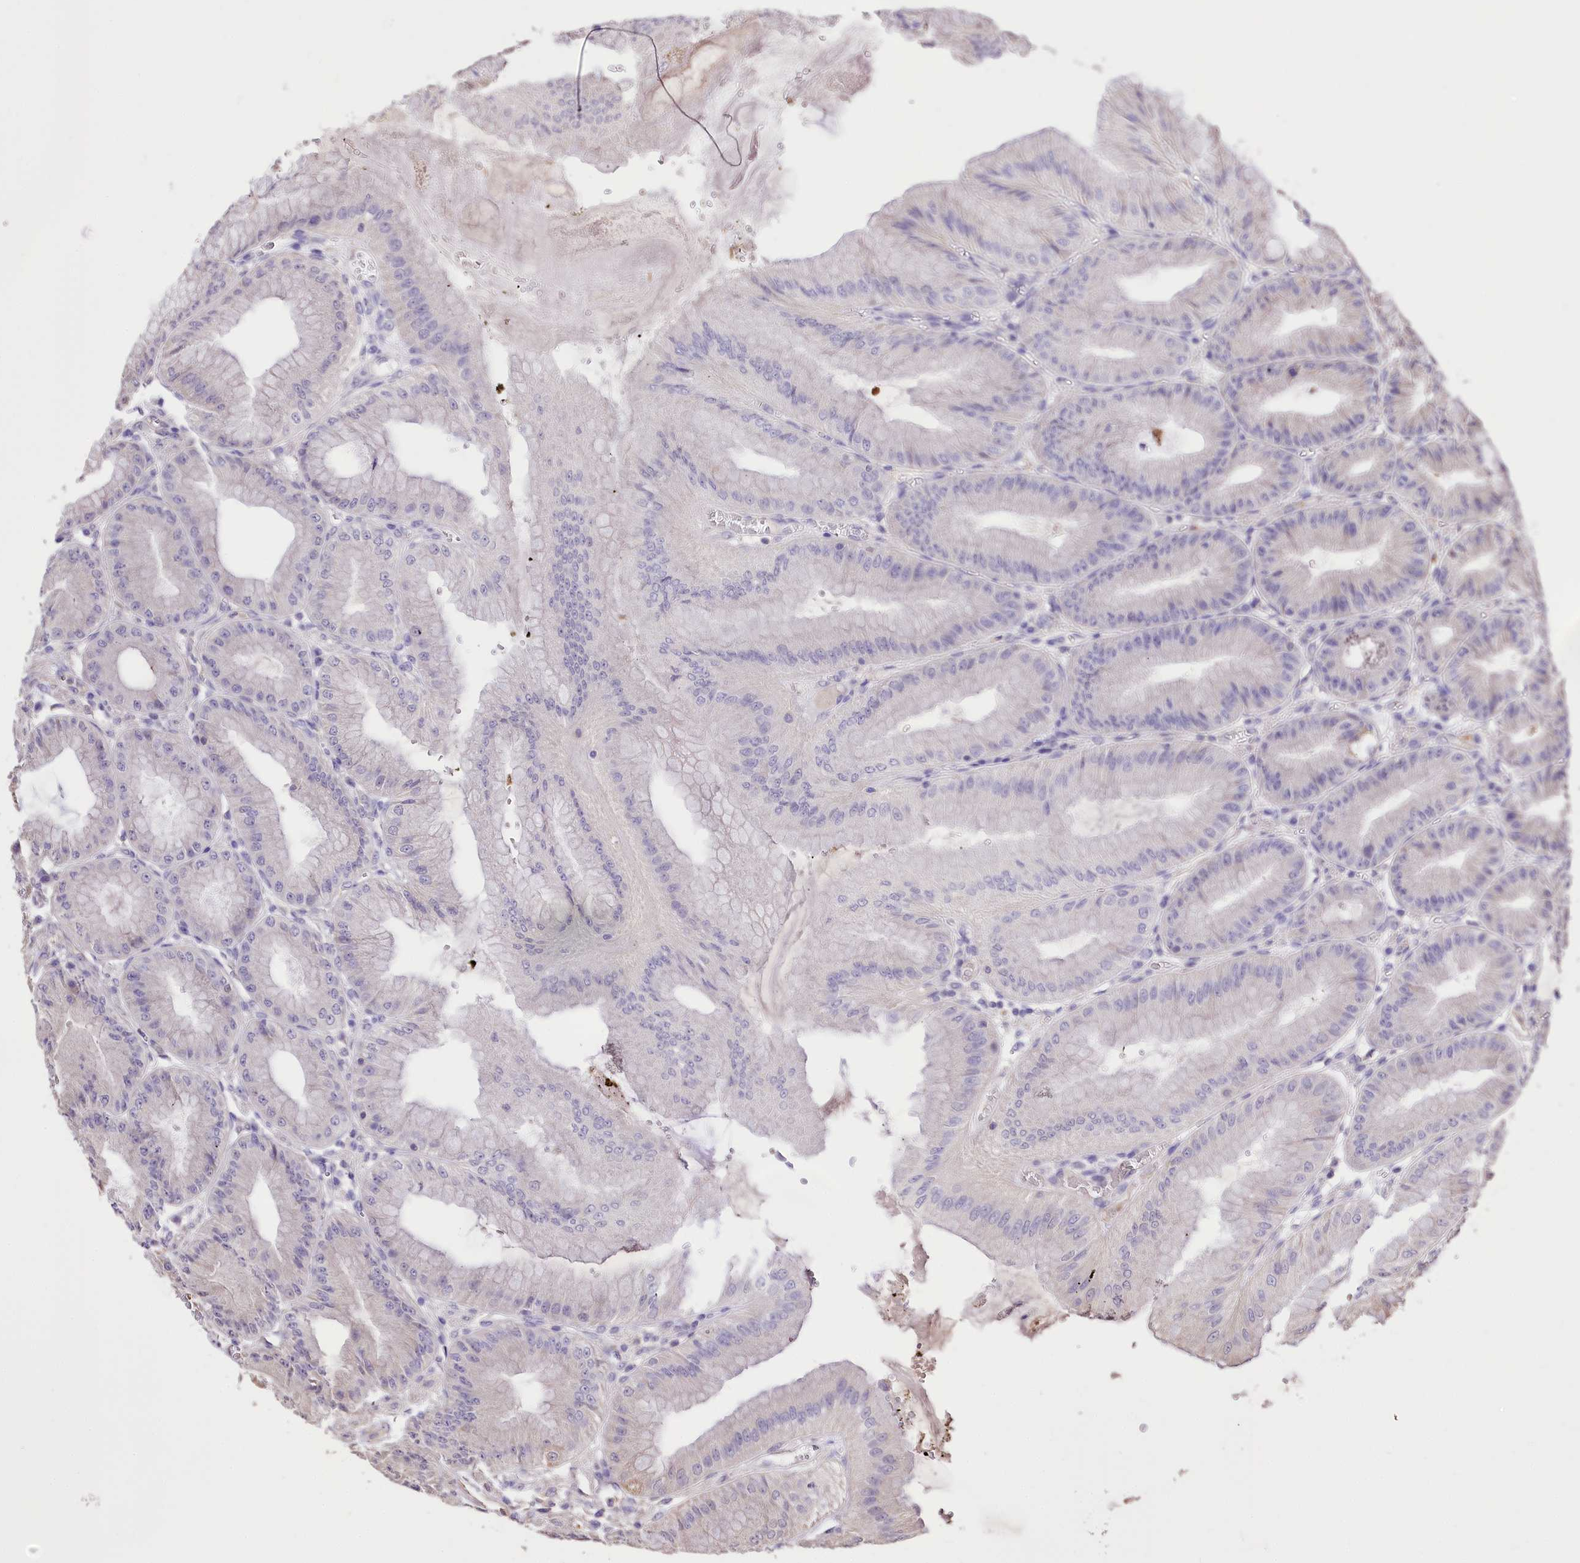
{"staining": {"intensity": "moderate", "quantity": "25%-75%", "location": "cytoplasmic/membranous"}, "tissue": "stomach", "cell_type": "Glandular cells", "image_type": "normal", "snomed": [{"axis": "morphology", "description": "Normal tissue, NOS"}, {"axis": "topography", "description": "Stomach, lower"}], "caption": "Human stomach stained for a protein (brown) exhibits moderate cytoplasmic/membranous positive expression in approximately 25%-75% of glandular cells.", "gene": "SERGEF", "patient": {"sex": "male", "age": 71}}